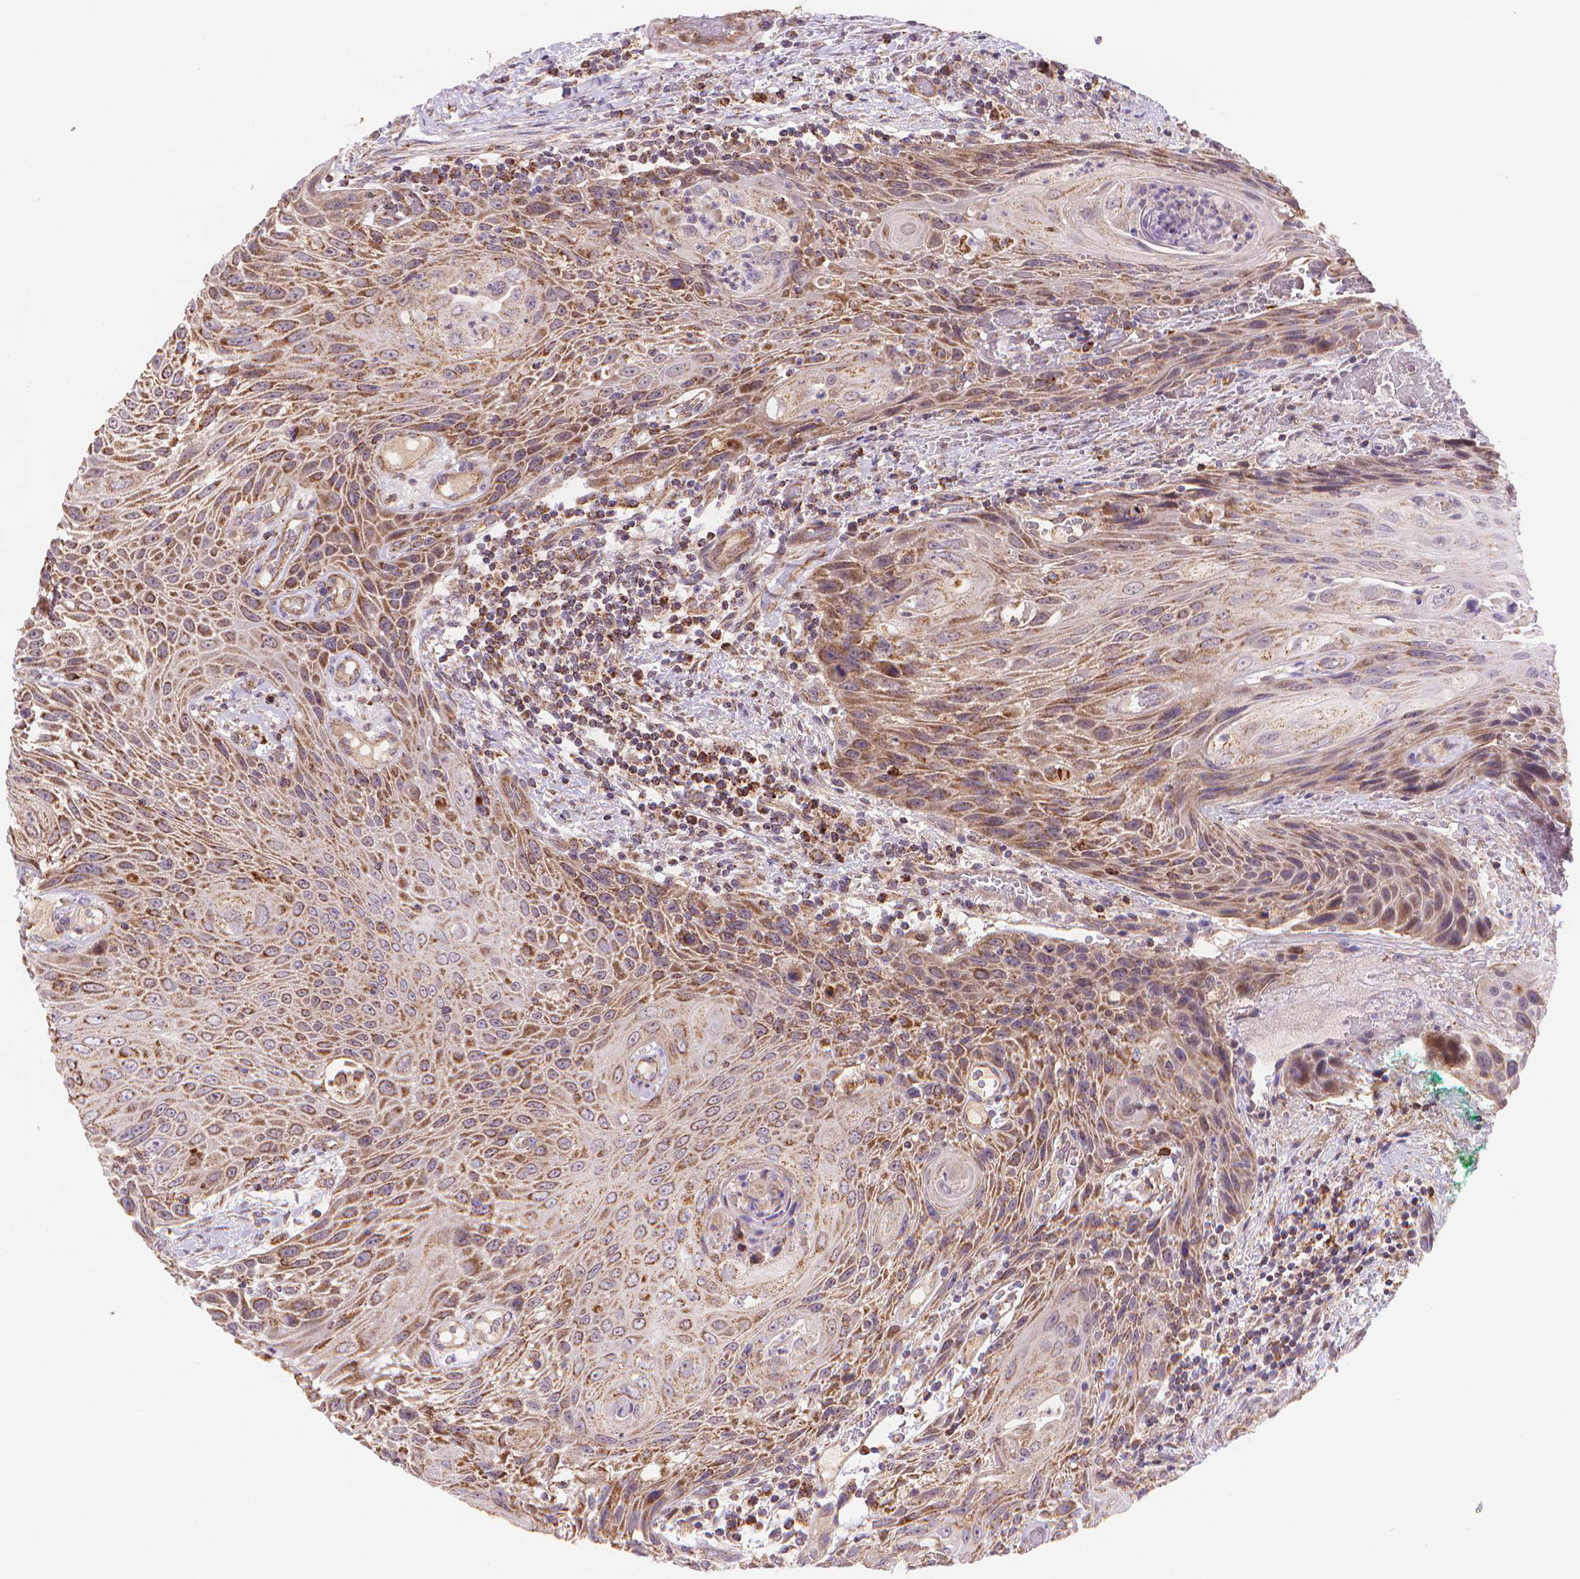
{"staining": {"intensity": "moderate", "quantity": ">75%", "location": "cytoplasmic/membranous"}, "tissue": "head and neck cancer", "cell_type": "Tumor cells", "image_type": "cancer", "snomed": [{"axis": "morphology", "description": "Squamous cell carcinoma, NOS"}, {"axis": "topography", "description": "Head-Neck"}], "caption": "An IHC micrograph of neoplastic tissue is shown. Protein staining in brown highlights moderate cytoplasmic/membranous positivity in head and neck cancer (squamous cell carcinoma) within tumor cells.", "gene": "CYYR1", "patient": {"sex": "male", "age": 69}}